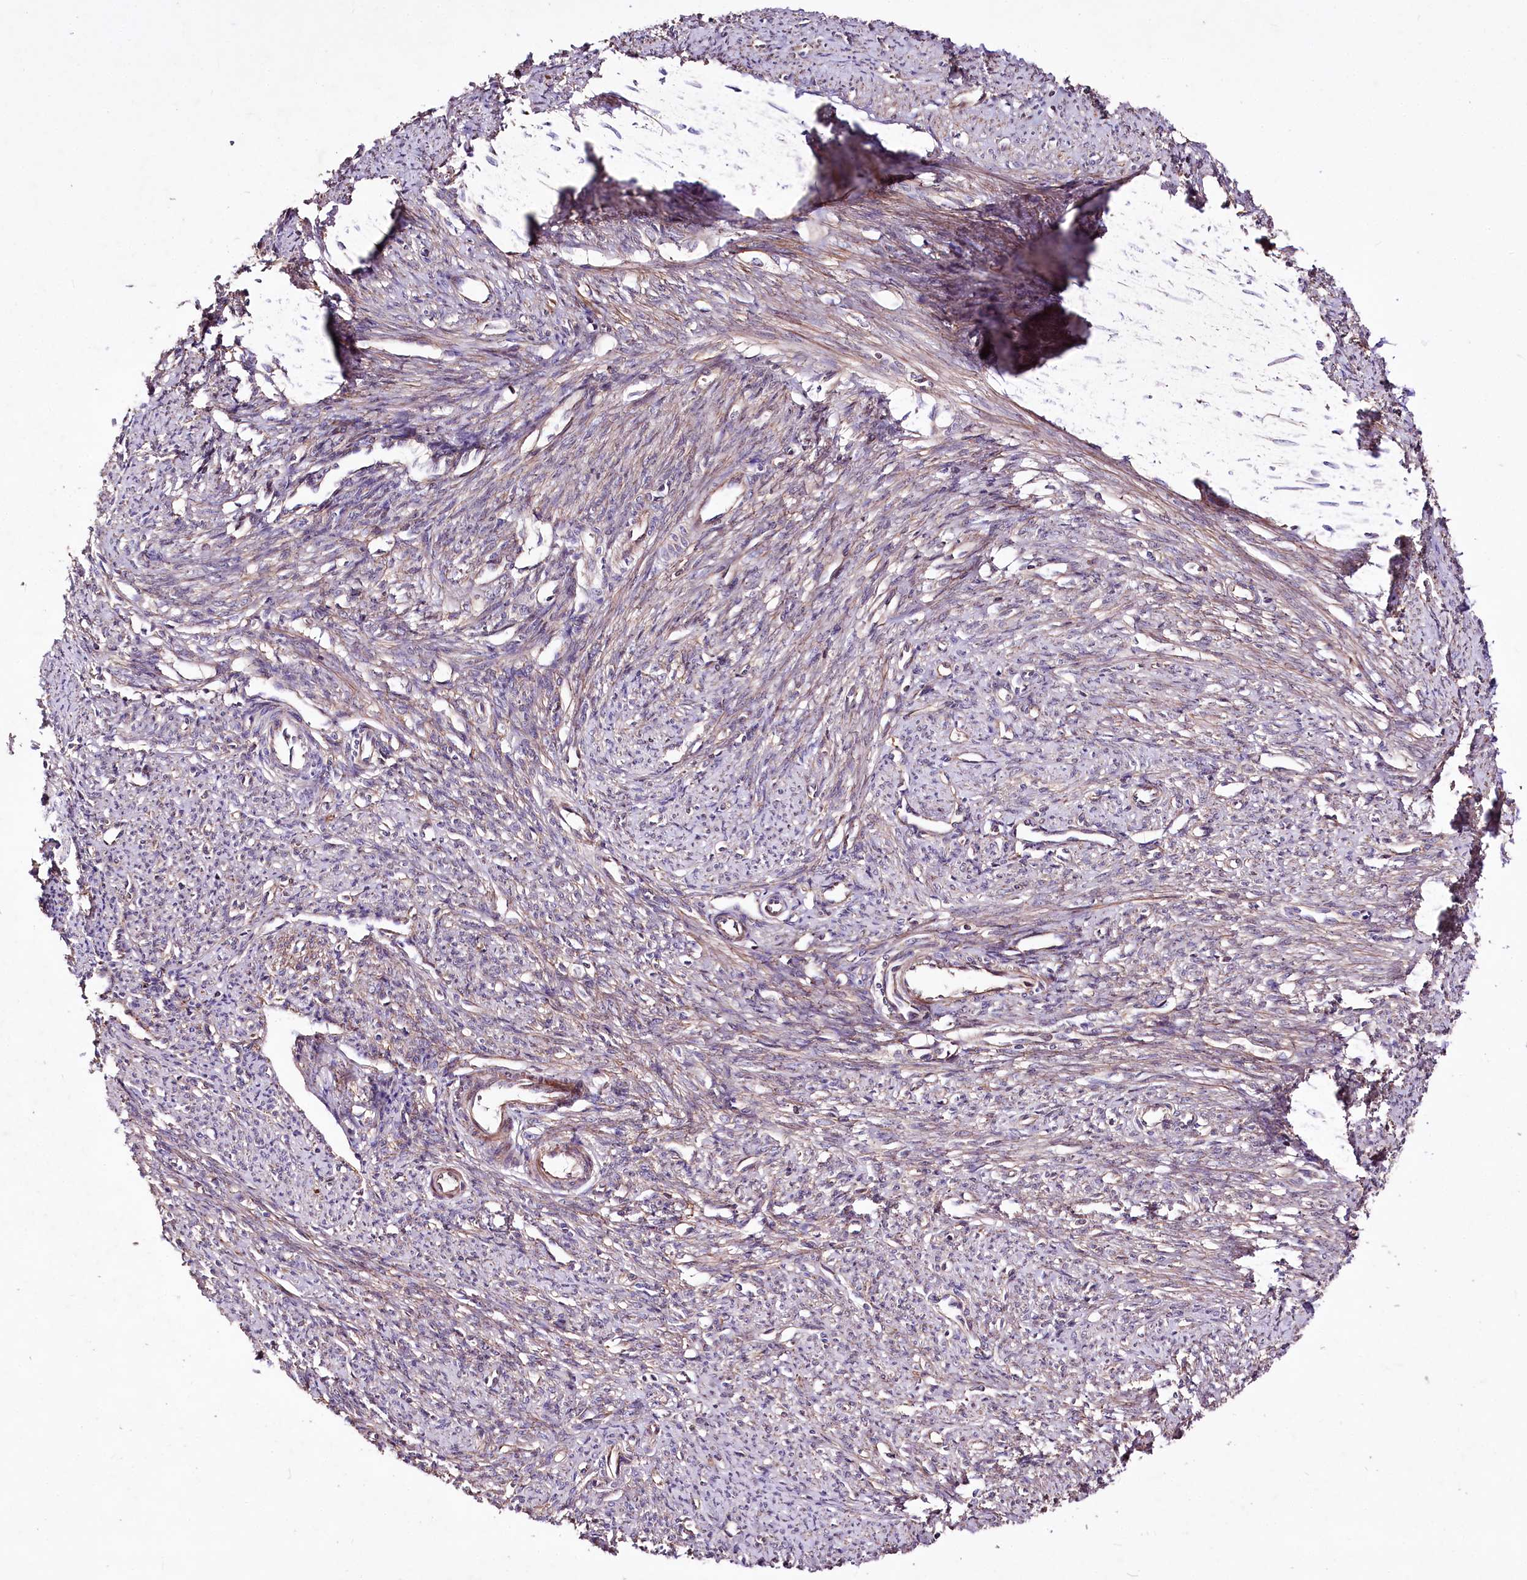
{"staining": {"intensity": "moderate", "quantity": "25%-75%", "location": "cytoplasmic/membranous"}, "tissue": "smooth muscle", "cell_type": "Smooth muscle cells", "image_type": "normal", "snomed": [{"axis": "morphology", "description": "Normal tissue, NOS"}, {"axis": "topography", "description": "Smooth muscle"}, {"axis": "topography", "description": "Uterus"}], "caption": "High-magnification brightfield microscopy of unremarkable smooth muscle stained with DAB (brown) and counterstained with hematoxylin (blue). smooth muscle cells exhibit moderate cytoplasmic/membranous staining is present in approximately25%-75% of cells.", "gene": "WWC1", "patient": {"sex": "female", "age": 59}}